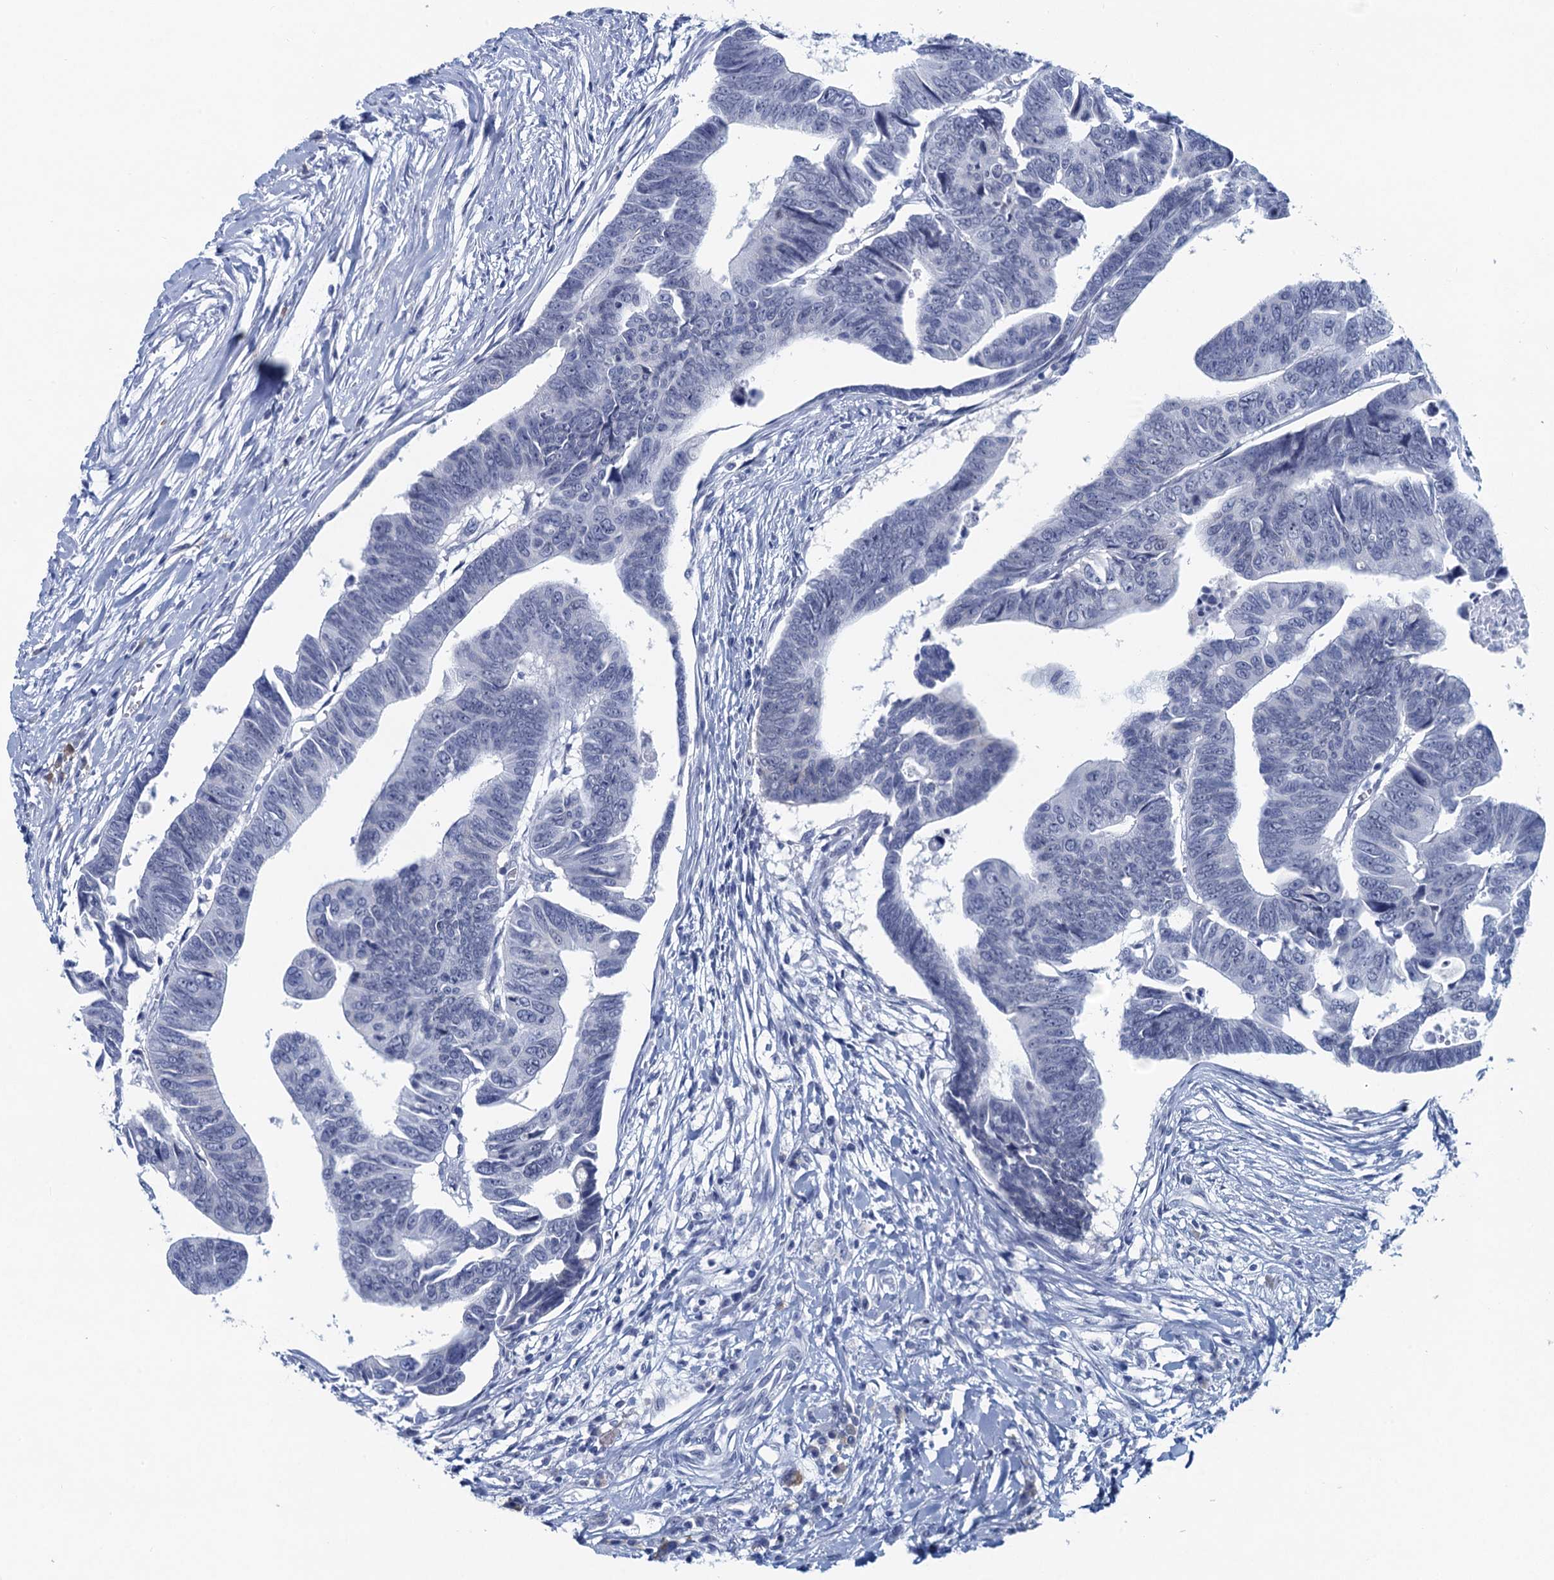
{"staining": {"intensity": "negative", "quantity": "none", "location": "none"}, "tissue": "colorectal cancer", "cell_type": "Tumor cells", "image_type": "cancer", "snomed": [{"axis": "morphology", "description": "Adenocarcinoma, NOS"}, {"axis": "topography", "description": "Rectum"}], "caption": "This is an IHC photomicrograph of colorectal cancer (adenocarcinoma). There is no staining in tumor cells.", "gene": "HAPSTR1", "patient": {"sex": "female", "age": 65}}